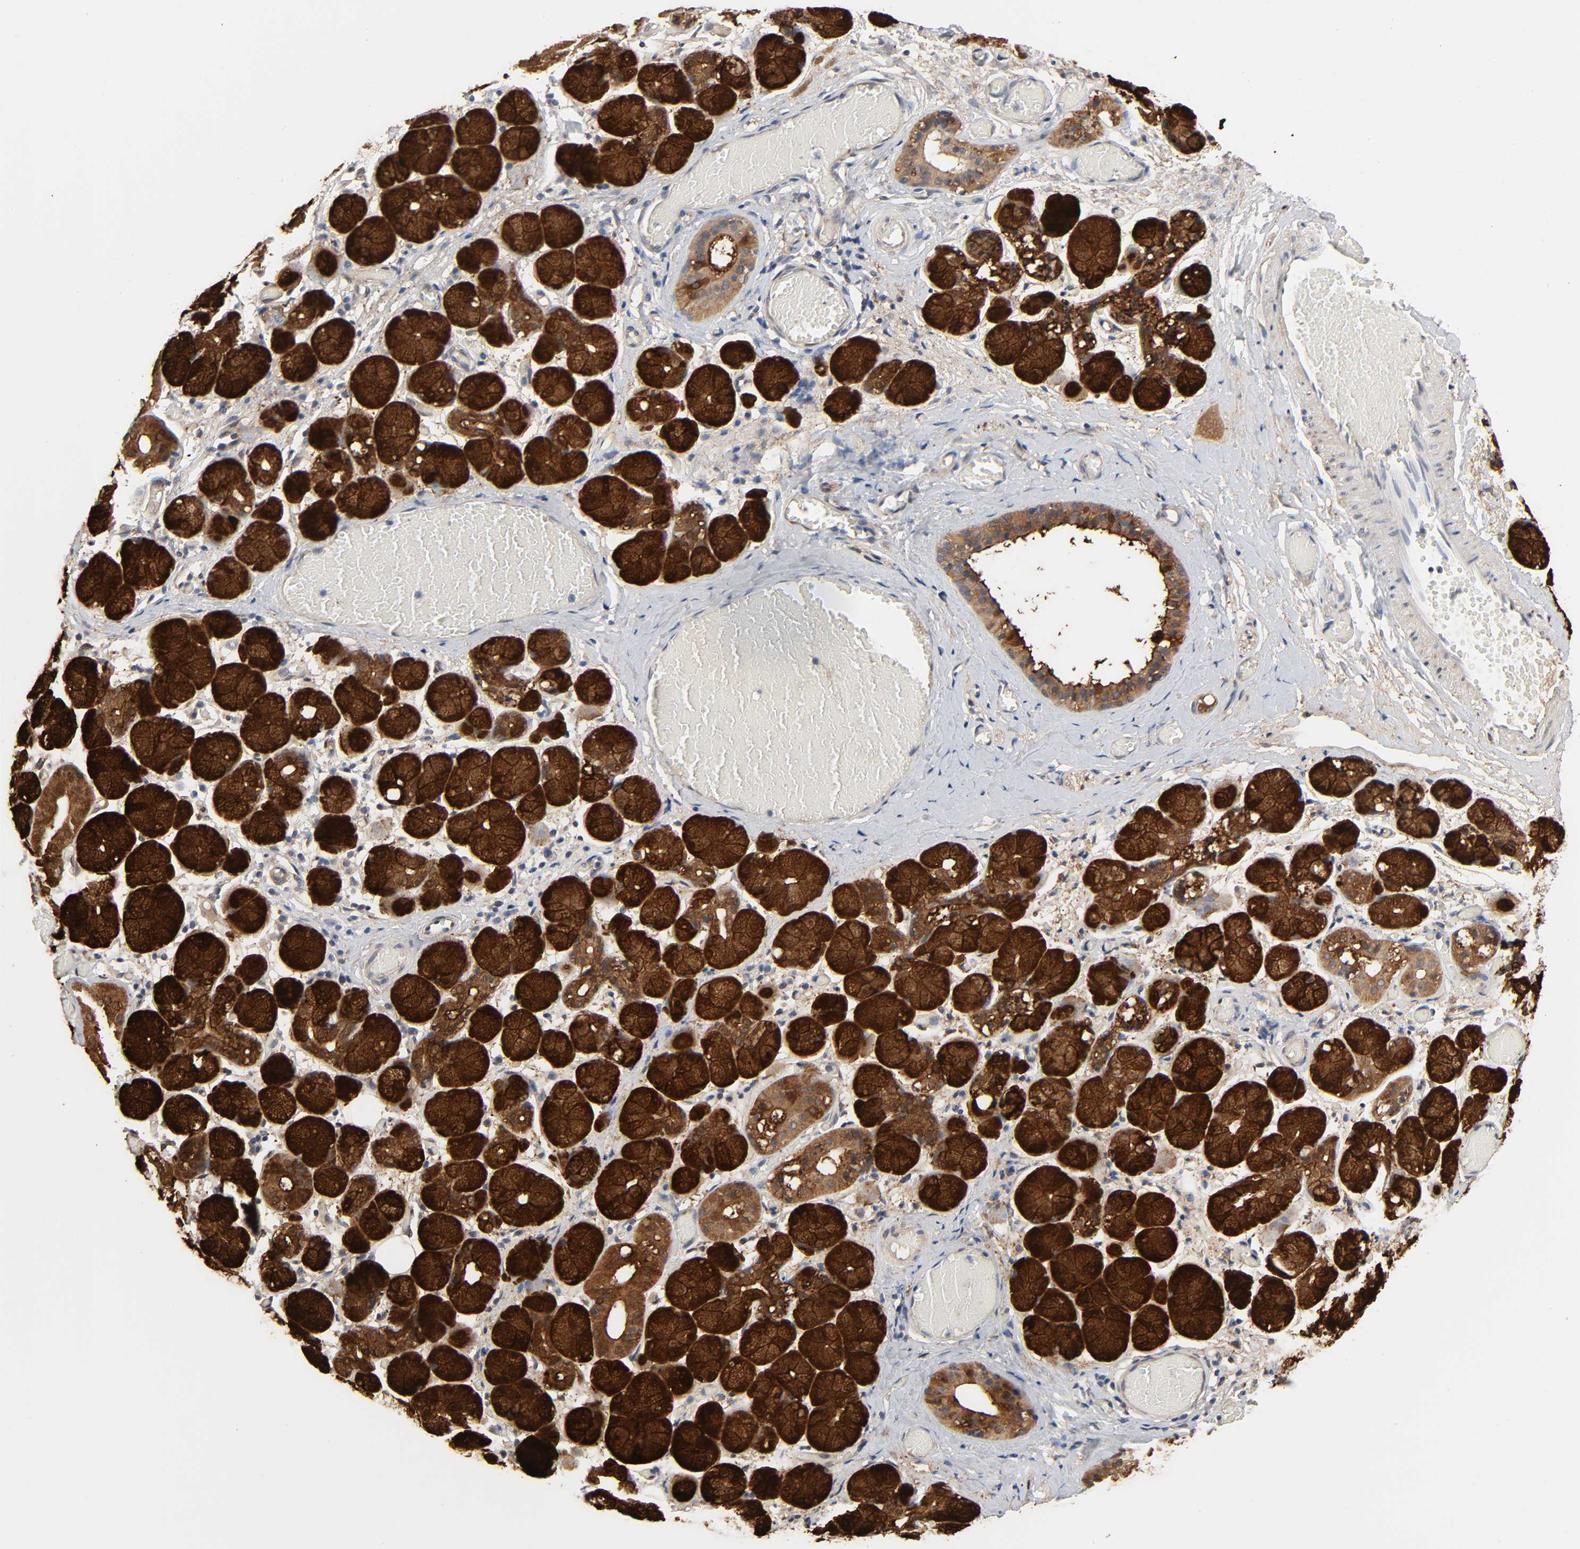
{"staining": {"intensity": "strong", "quantity": ">75%", "location": "cytoplasmic/membranous"}, "tissue": "salivary gland", "cell_type": "Glandular cells", "image_type": "normal", "snomed": [{"axis": "morphology", "description": "Normal tissue, NOS"}, {"axis": "topography", "description": "Salivary gland"}], "caption": "This image reveals IHC staining of unremarkable human salivary gland, with high strong cytoplasmic/membranous staining in about >75% of glandular cells.", "gene": "NDRG2", "patient": {"sex": "female", "age": 24}}